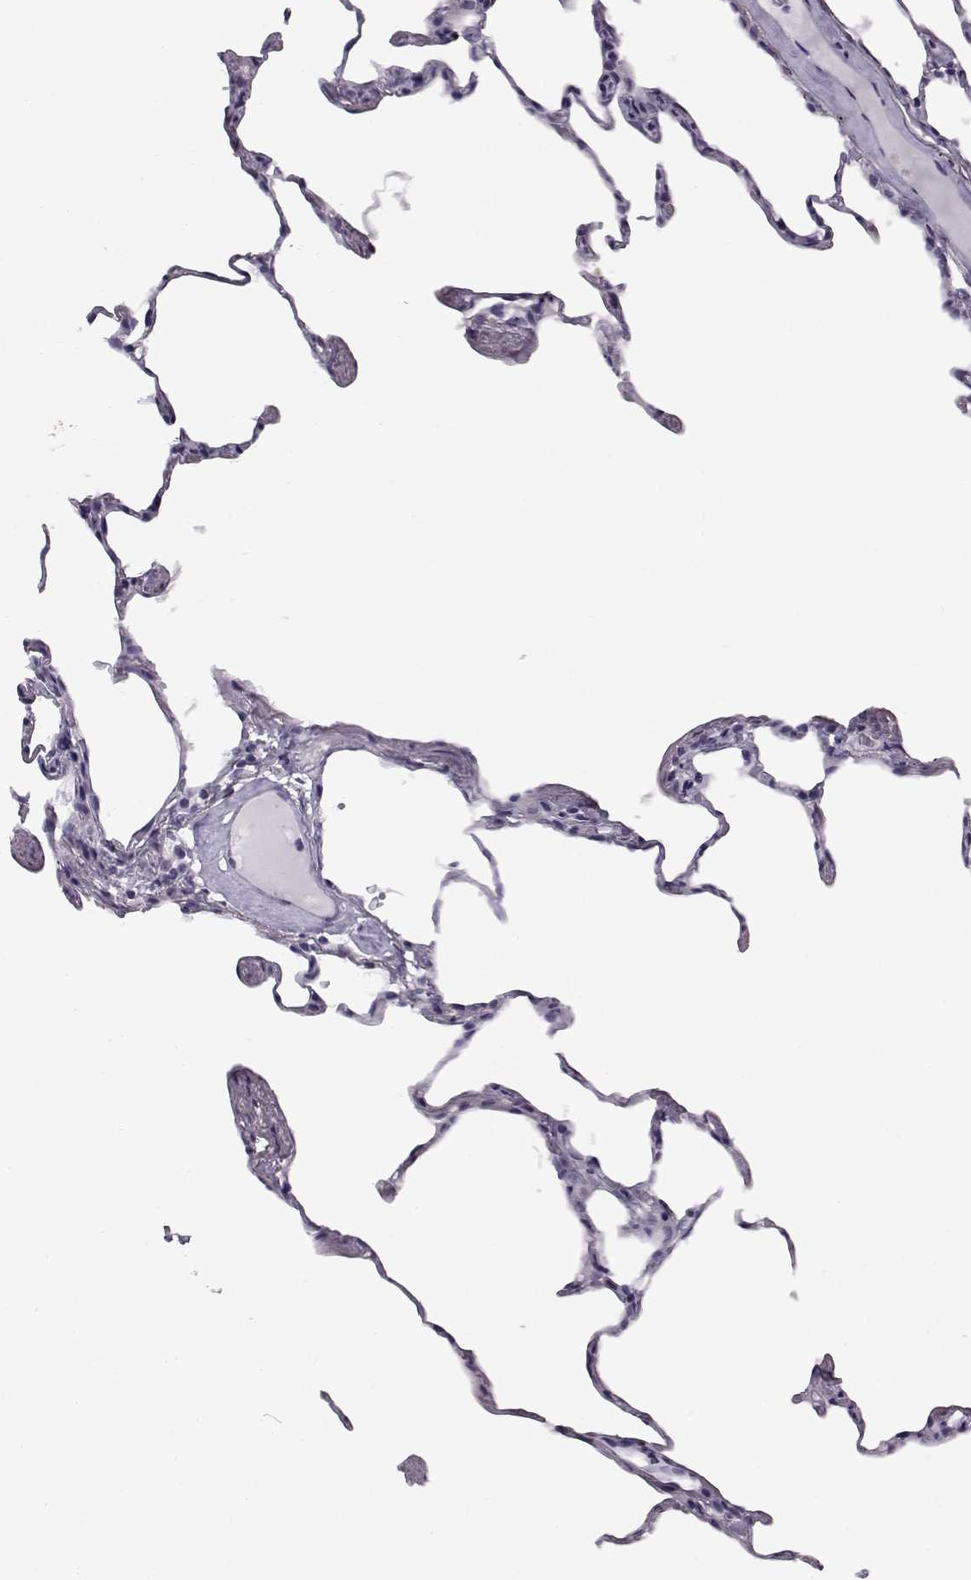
{"staining": {"intensity": "negative", "quantity": "none", "location": "none"}, "tissue": "lung", "cell_type": "Alveolar cells", "image_type": "normal", "snomed": [{"axis": "morphology", "description": "Normal tissue, NOS"}, {"axis": "topography", "description": "Lung"}], "caption": "Immunohistochemical staining of unremarkable human lung demonstrates no significant staining in alveolar cells. Brightfield microscopy of IHC stained with DAB (brown) and hematoxylin (blue), captured at high magnification.", "gene": "ADGRG2", "patient": {"sex": "female", "age": 57}}